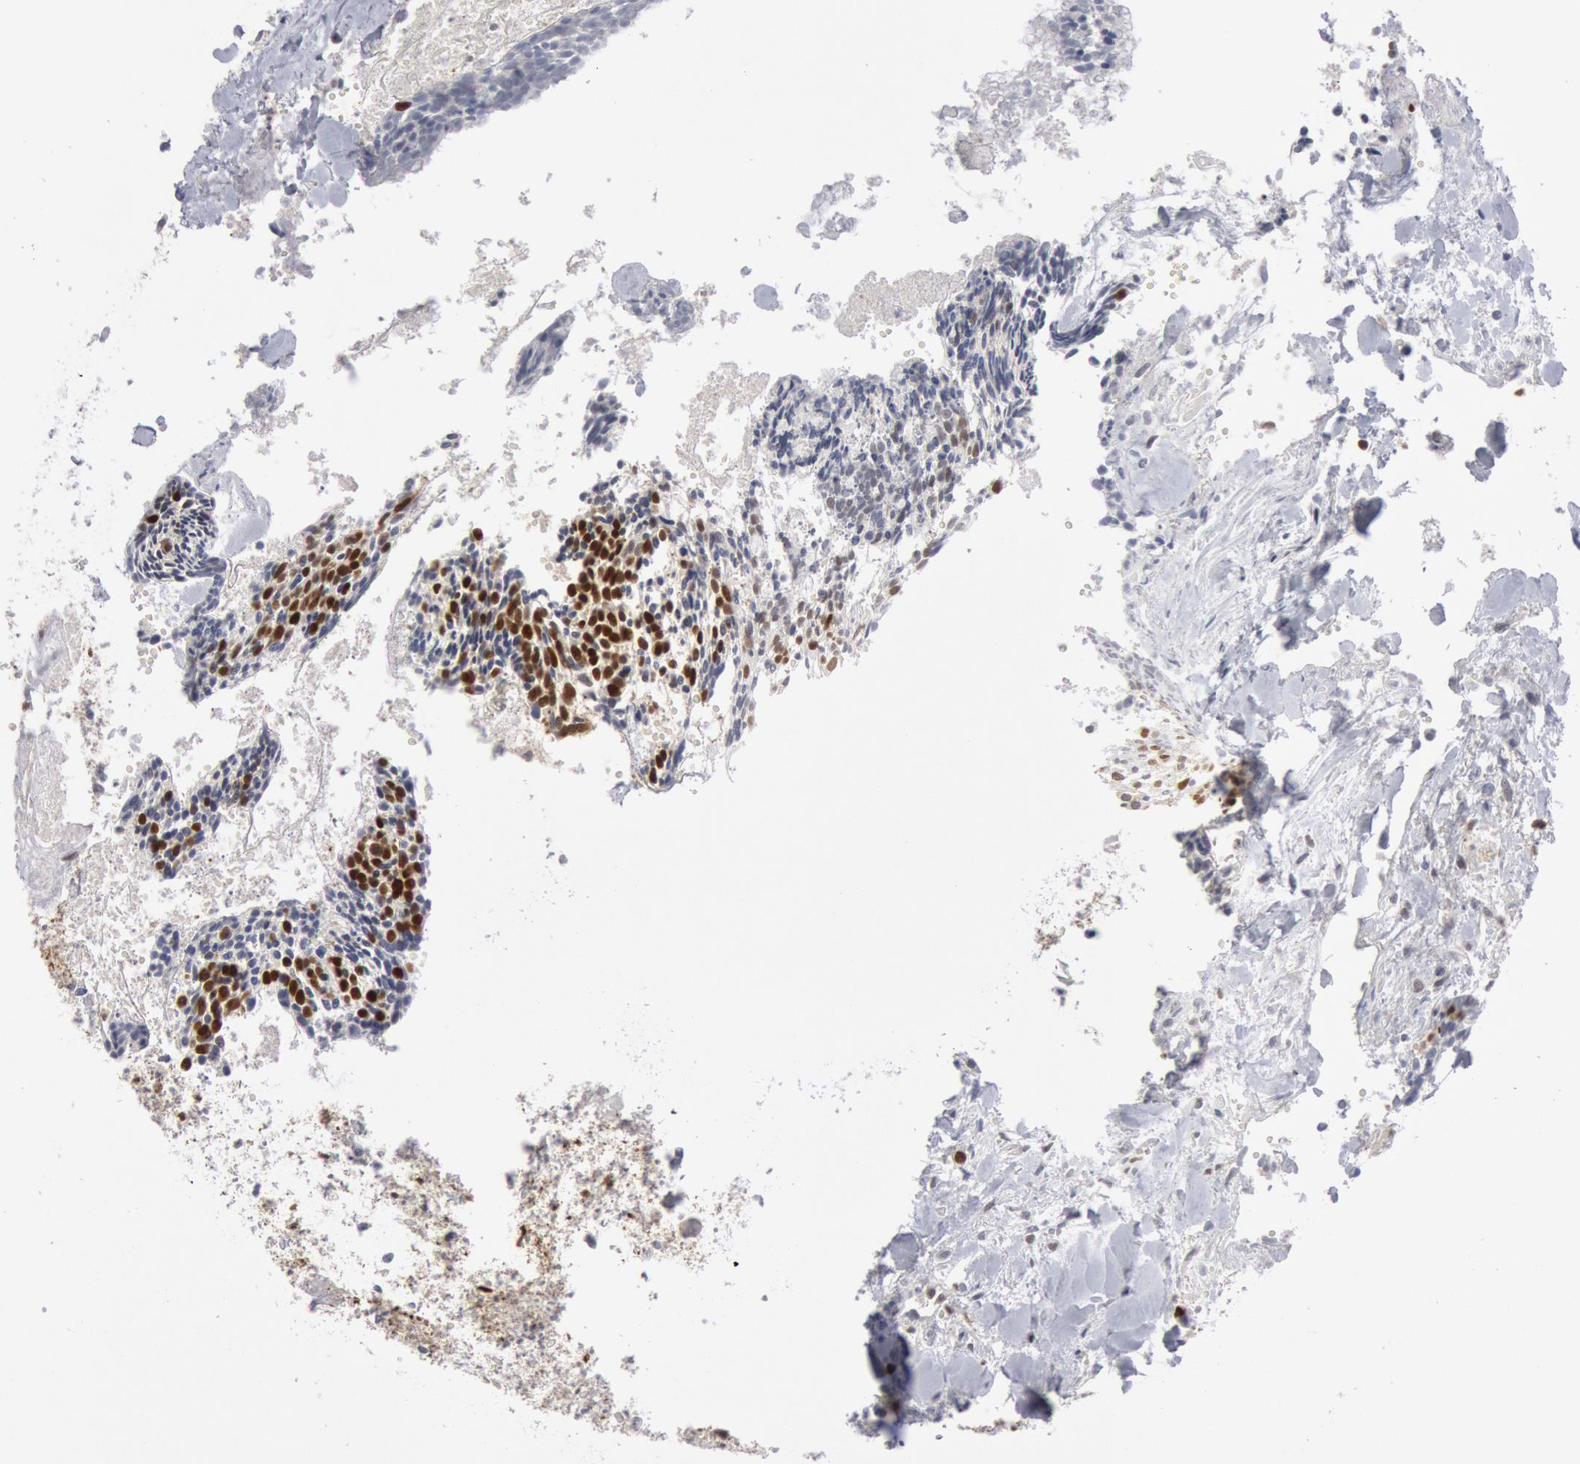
{"staining": {"intensity": "strong", "quantity": "25%-75%", "location": "nuclear"}, "tissue": "head and neck cancer", "cell_type": "Tumor cells", "image_type": "cancer", "snomed": [{"axis": "morphology", "description": "Squamous cell carcinoma, NOS"}, {"axis": "topography", "description": "Salivary gland"}, {"axis": "topography", "description": "Head-Neck"}], "caption": "Protein staining demonstrates strong nuclear positivity in approximately 25%-75% of tumor cells in head and neck squamous cell carcinoma.", "gene": "WDHD1", "patient": {"sex": "male", "age": 70}}